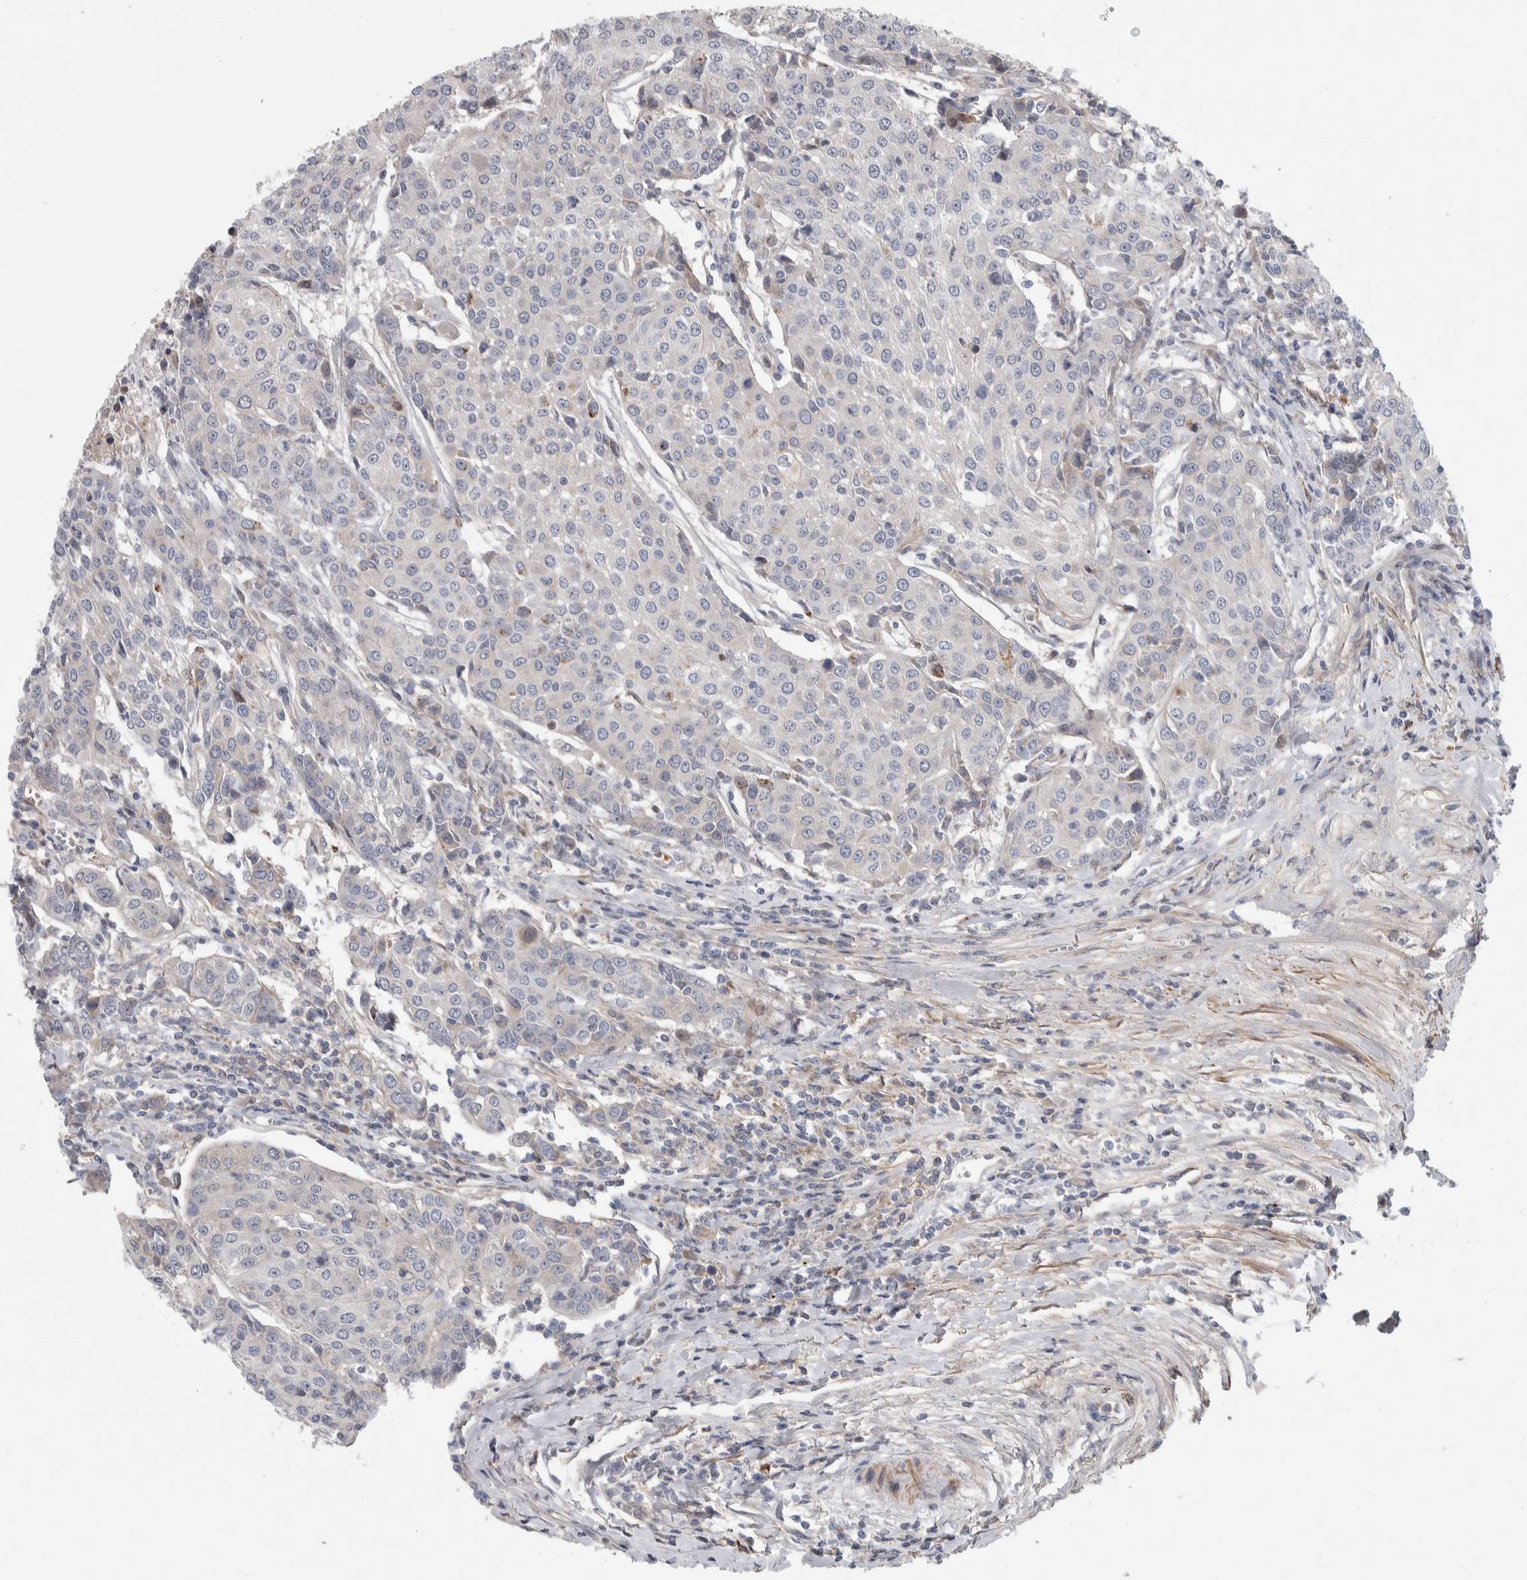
{"staining": {"intensity": "negative", "quantity": "none", "location": "none"}, "tissue": "urothelial cancer", "cell_type": "Tumor cells", "image_type": "cancer", "snomed": [{"axis": "morphology", "description": "Urothelial carcinoma, High grade"}, {"axis": "topography", "description": "Urinary bladder"}], "caption": "Immunohistochemical staining of urothelial carcinoma (high-grade) reveals no significant positivity in tumor cells.", "gene": "PSMG3", "patient": {"sex": "female", "age": 85}}